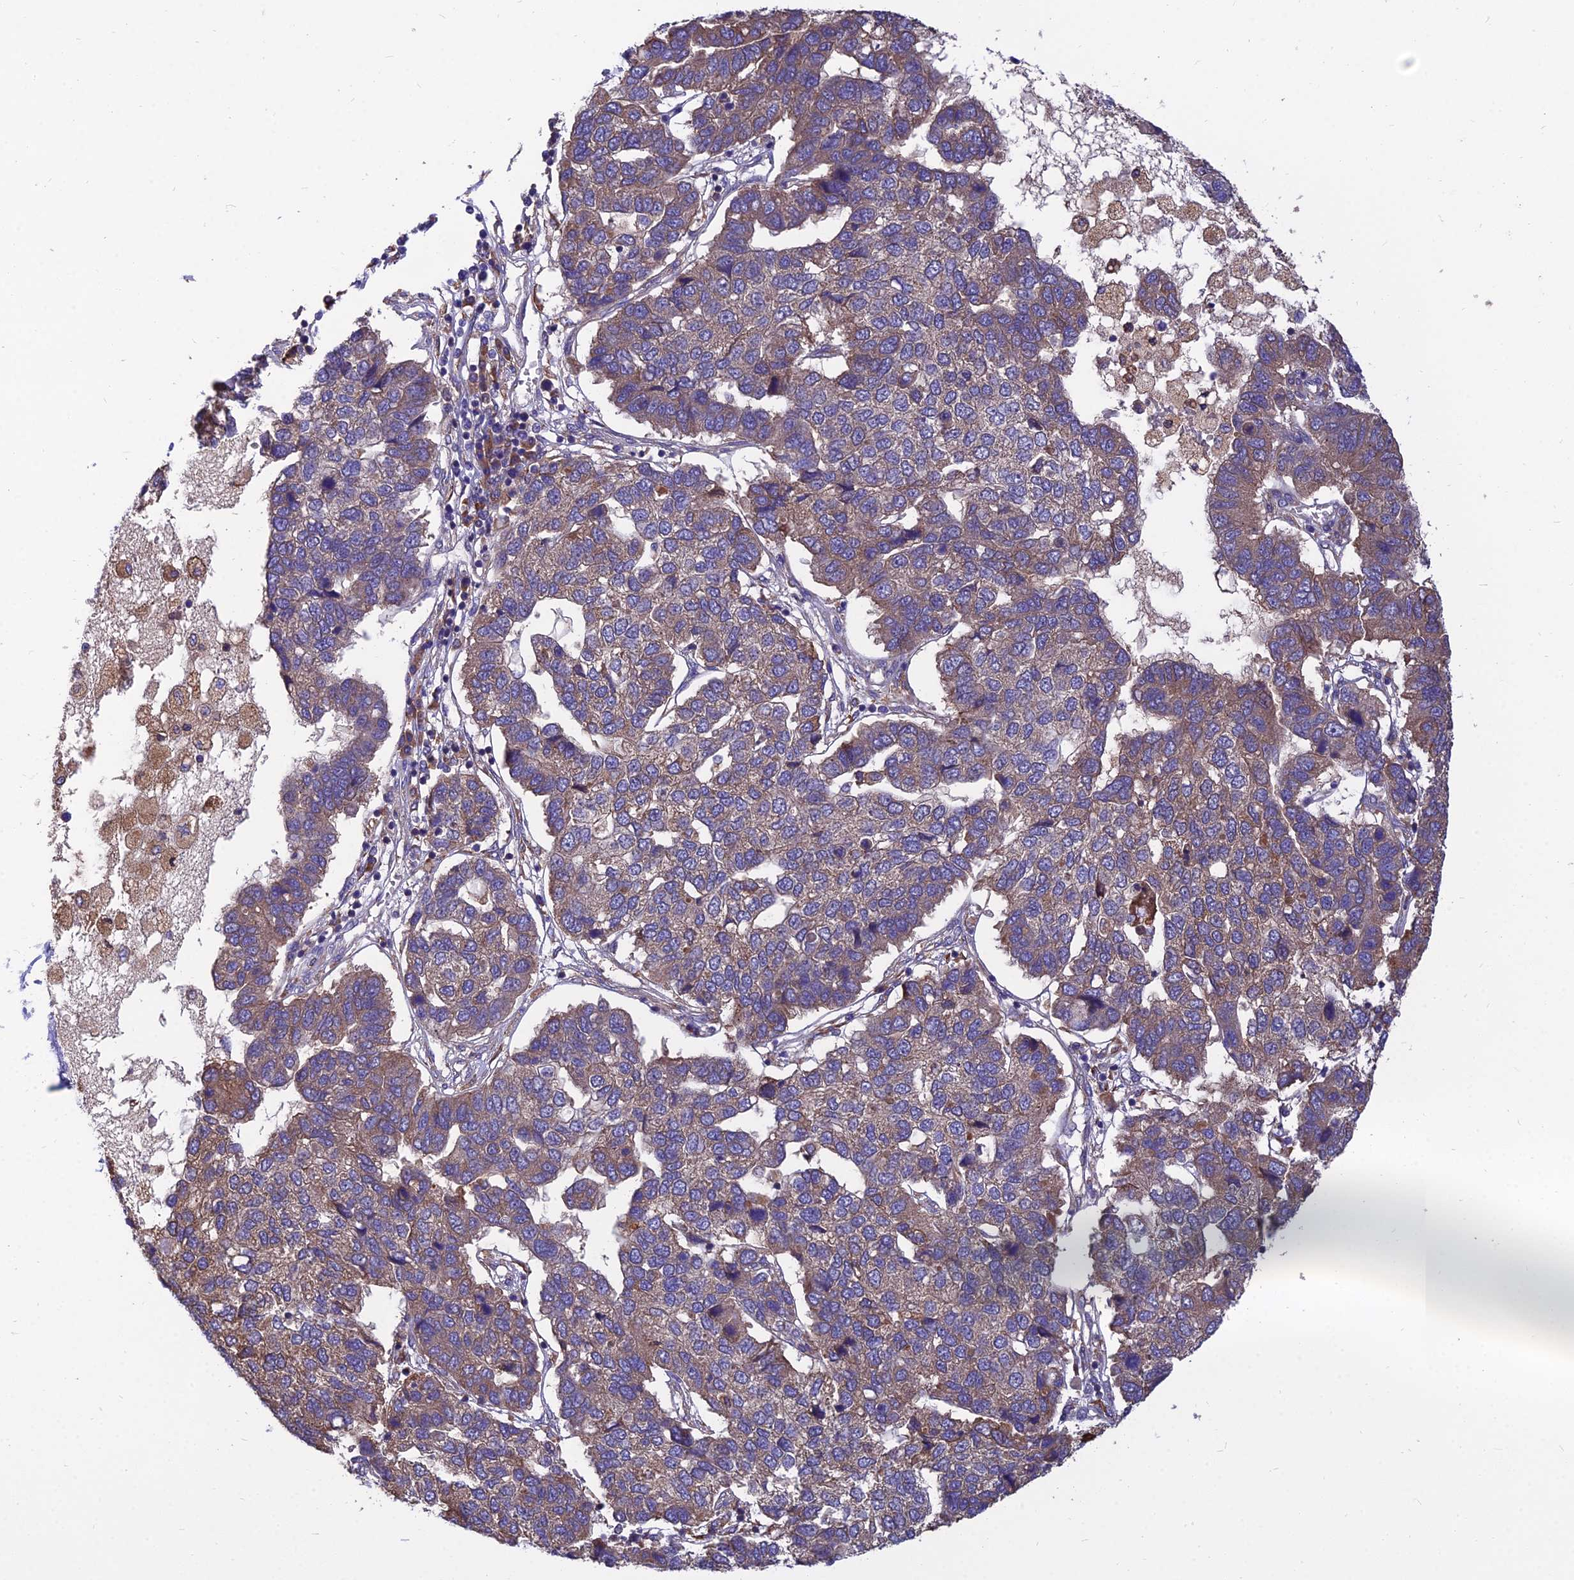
{"staining": {"intensity": "moderate", "quantity": "25%-75%", "location": "cytoplasmic/membranous"}, "tissue": "pancreatic cancer", "cell_type": "Tumor cells", "image_type": "cancer", "snomed": [{"axis": "morphology", "description": "Adenocarcinoma, NOS"}, {"axis": "topography", "description": "Pancreas"}], "caption": "An image of human pancreatic cancer (adenocarcinoma) stained for a protein displays moderate cytoplasmic/membranous brown staining in tumor cells. The protein is shown in brown color, while the nuclei are stained blue.", "gene": "UMAD1", "patient": {"sex": "female", "age": 61}}